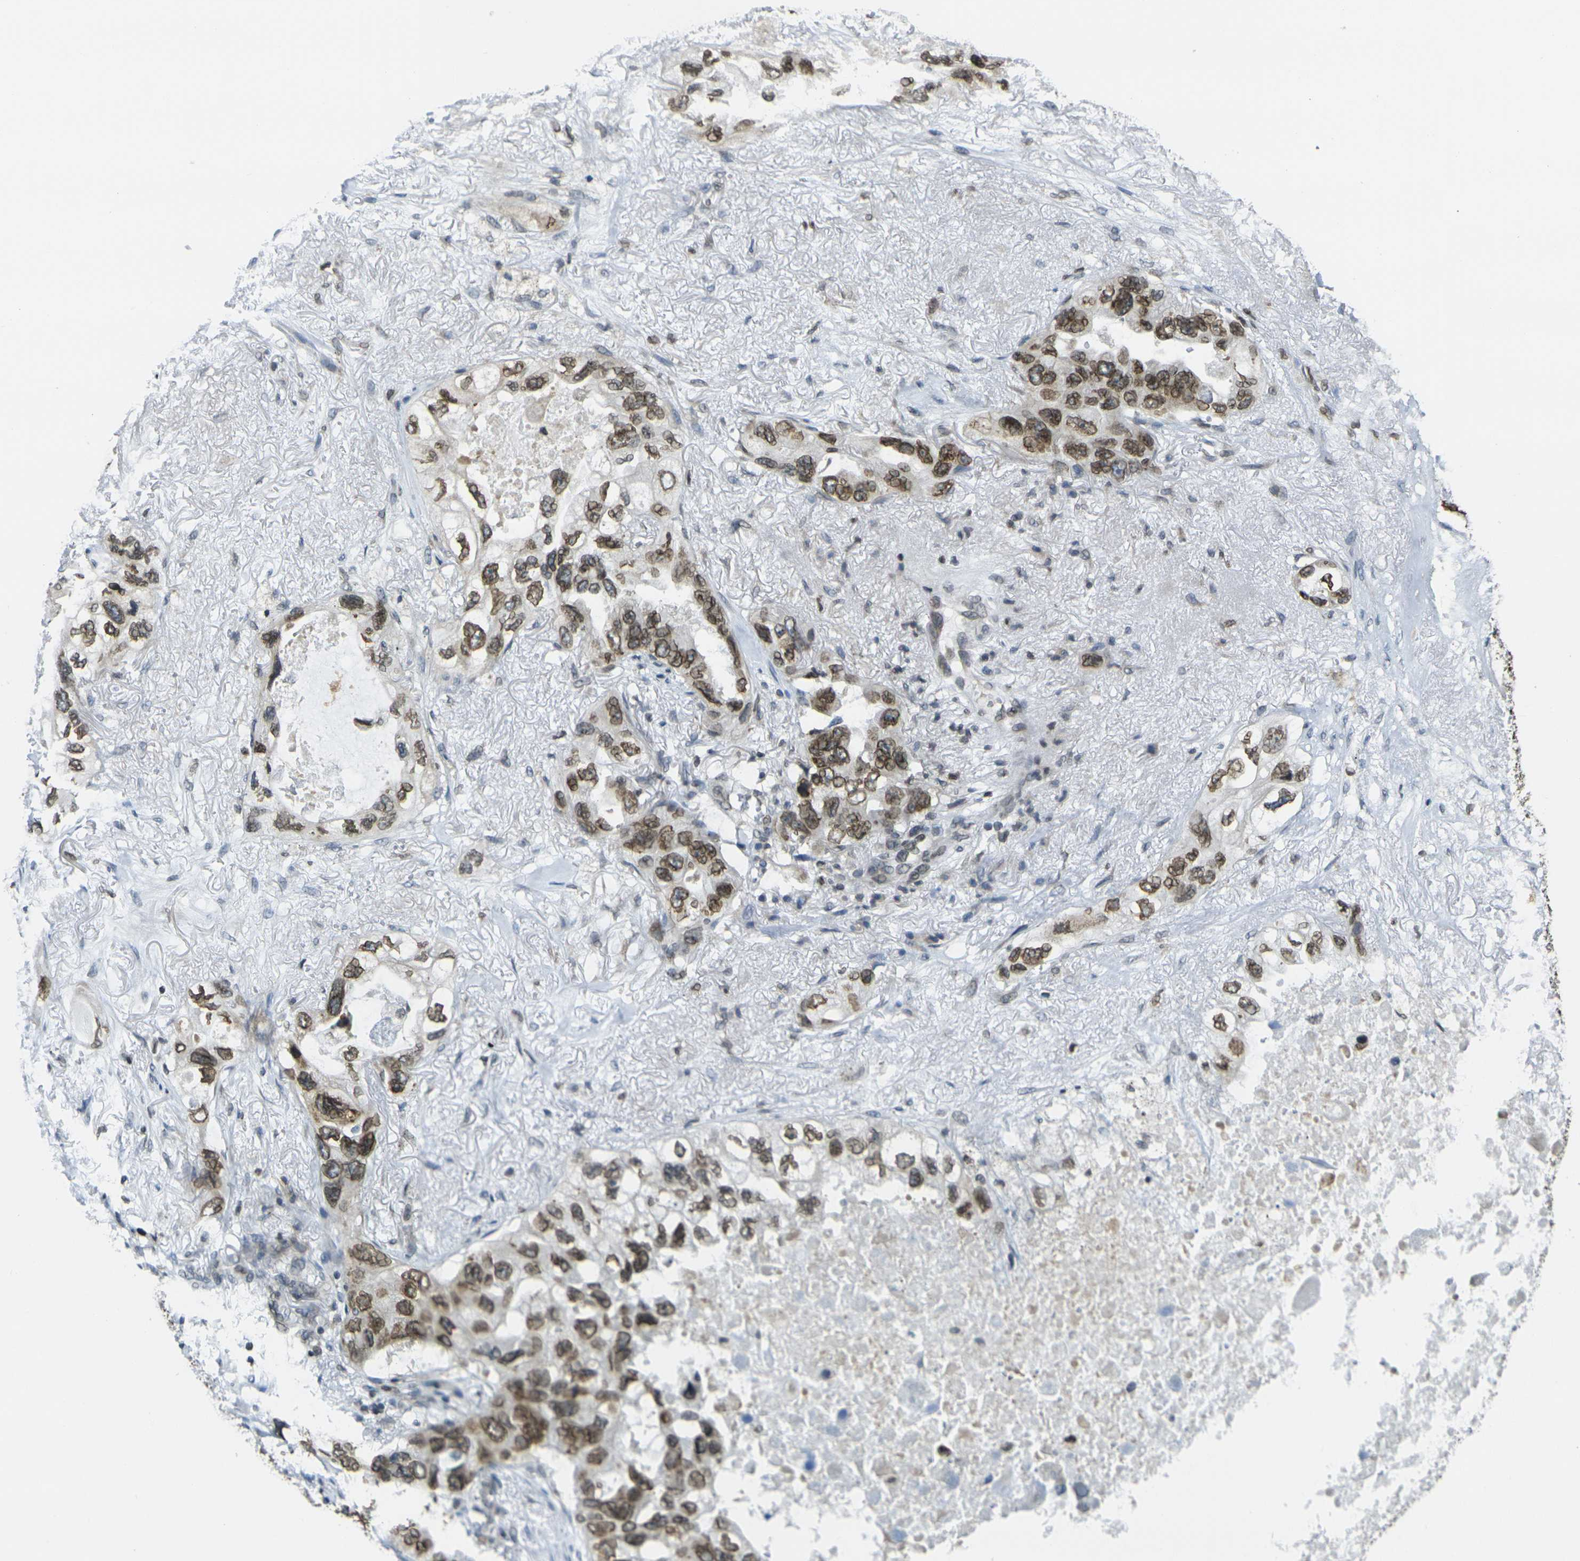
{"staining": {"intensity": "moderate", "quantity": ">75%", "location": "nuclear"}, "tissue": "lung cancer", "cell_type": "Tumor cells", "image_type": "cancer", "snomed": [{"axis": "morphology", "description": "Squamous cell carcinoma, NOS"}, {"axis": "topography", "description": "Lung"}], "caption": "Lung cancer (squamous cell carcinoma) stained with immunohistochemistry displays moderate nuclear staining in about >75% of tumor cells.", "gene": "BRDT", "patient": {"sex": "female", "age": 73}}